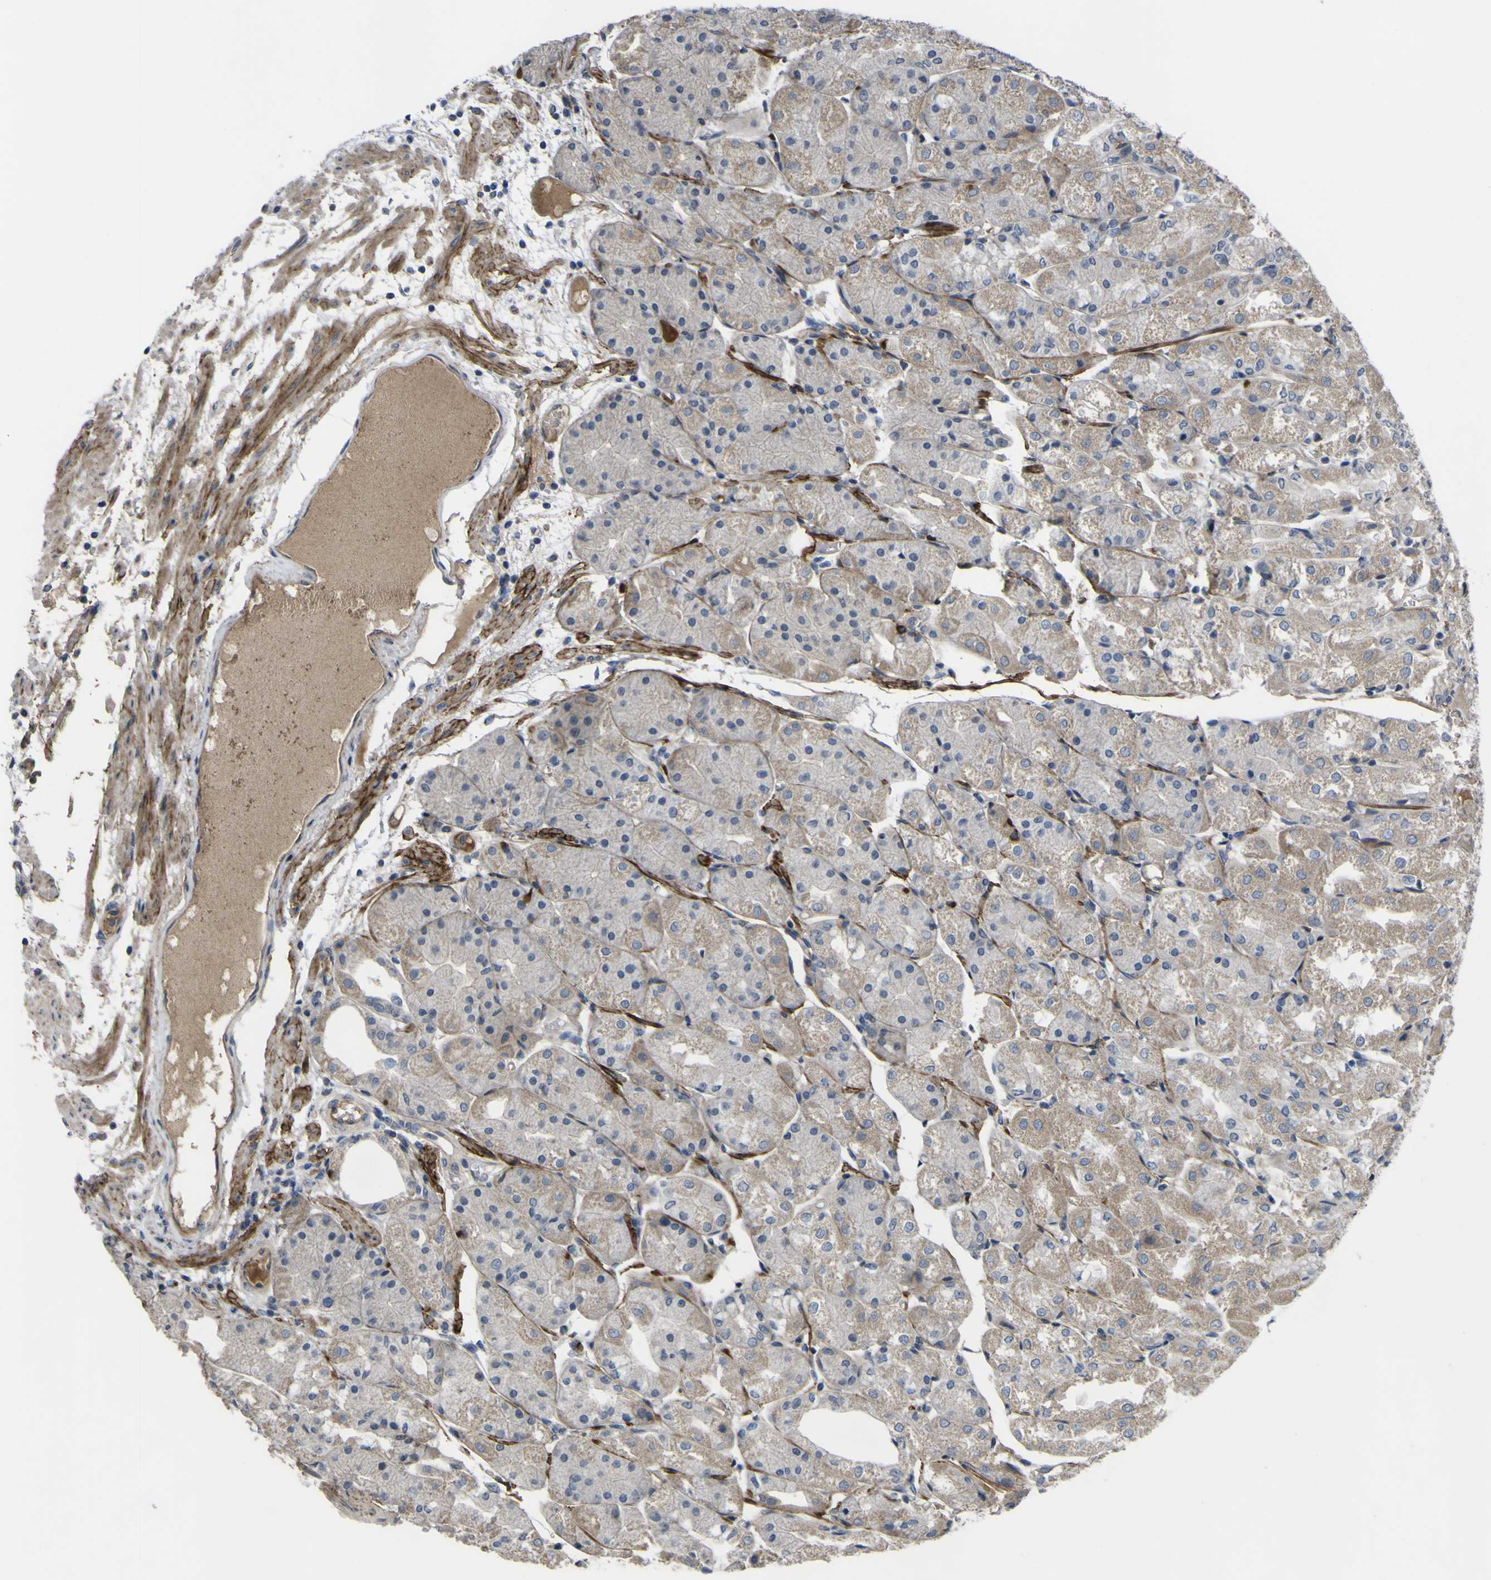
{"staining": {"intensity": "weak", "quantity": "25%-75%", "location": "cytoplasmic/membranous"}, "tissue": "stomach", "cell_type": "Glandular cells", "image_type": "normal", "snomed": [{"axis": "morphology", "description": "Normal tissue, NOS"}, {"axis": "topography", "description": "Stomach, upper"}], "caption": "This image exhibits immunohistochemistry (IHC) staining of normal stomach, with low weak cytoplasmic/membranous expression in approximately 25%-75% of glandular cells.", "gene": "GPLD1", "patient": {"sex": "male", "age": 72}}